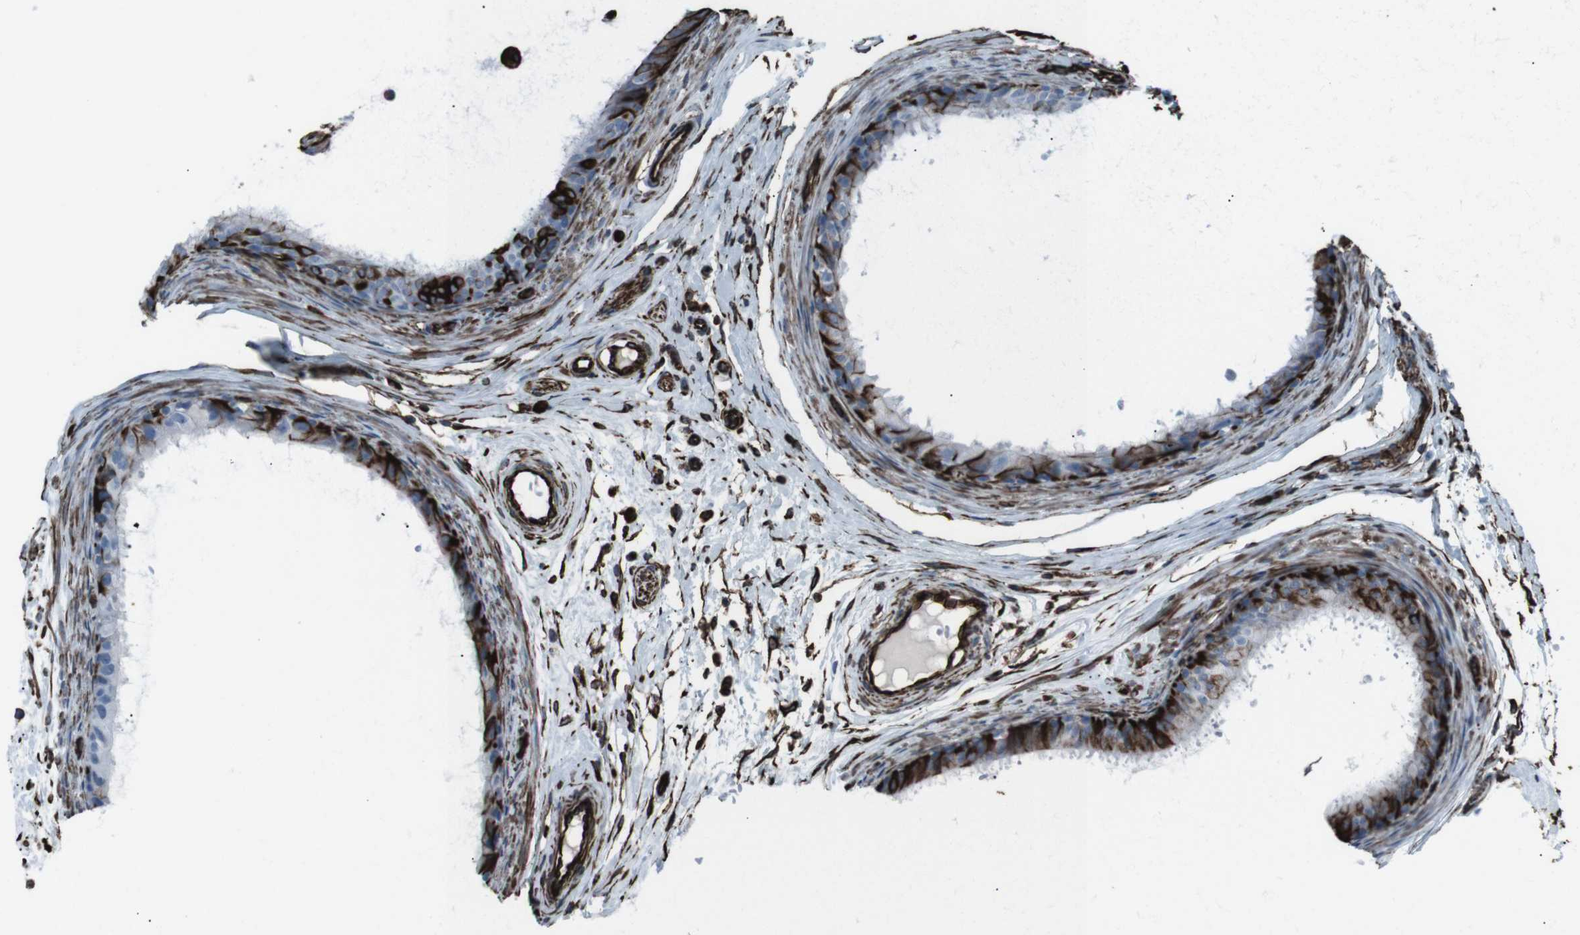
{"staining": {"intensity": "strong", "quantity": "<25%", "location": "cytoplasmic/membranous"}, "tissue": "epididymis", "cell_type": "Glandular cells", "image_type": "normal", "snomed": [{"axis": "morphology", "description": "Normal tissue, NOS"}, {"axis": "morphology", "description": "Inflammation, NOS"}, {"axis": "topography", "description": "Epididymis"}], "caption": "This histopathology image demonstrates immunohistochemistry (IHC) staining of benign human epididymis, with medium strong cytoplasmic/membranous staining in about <25% of glandular cells.", "gene": "ZDHHC6", "patient": {"sex": "male", "age": 85}}